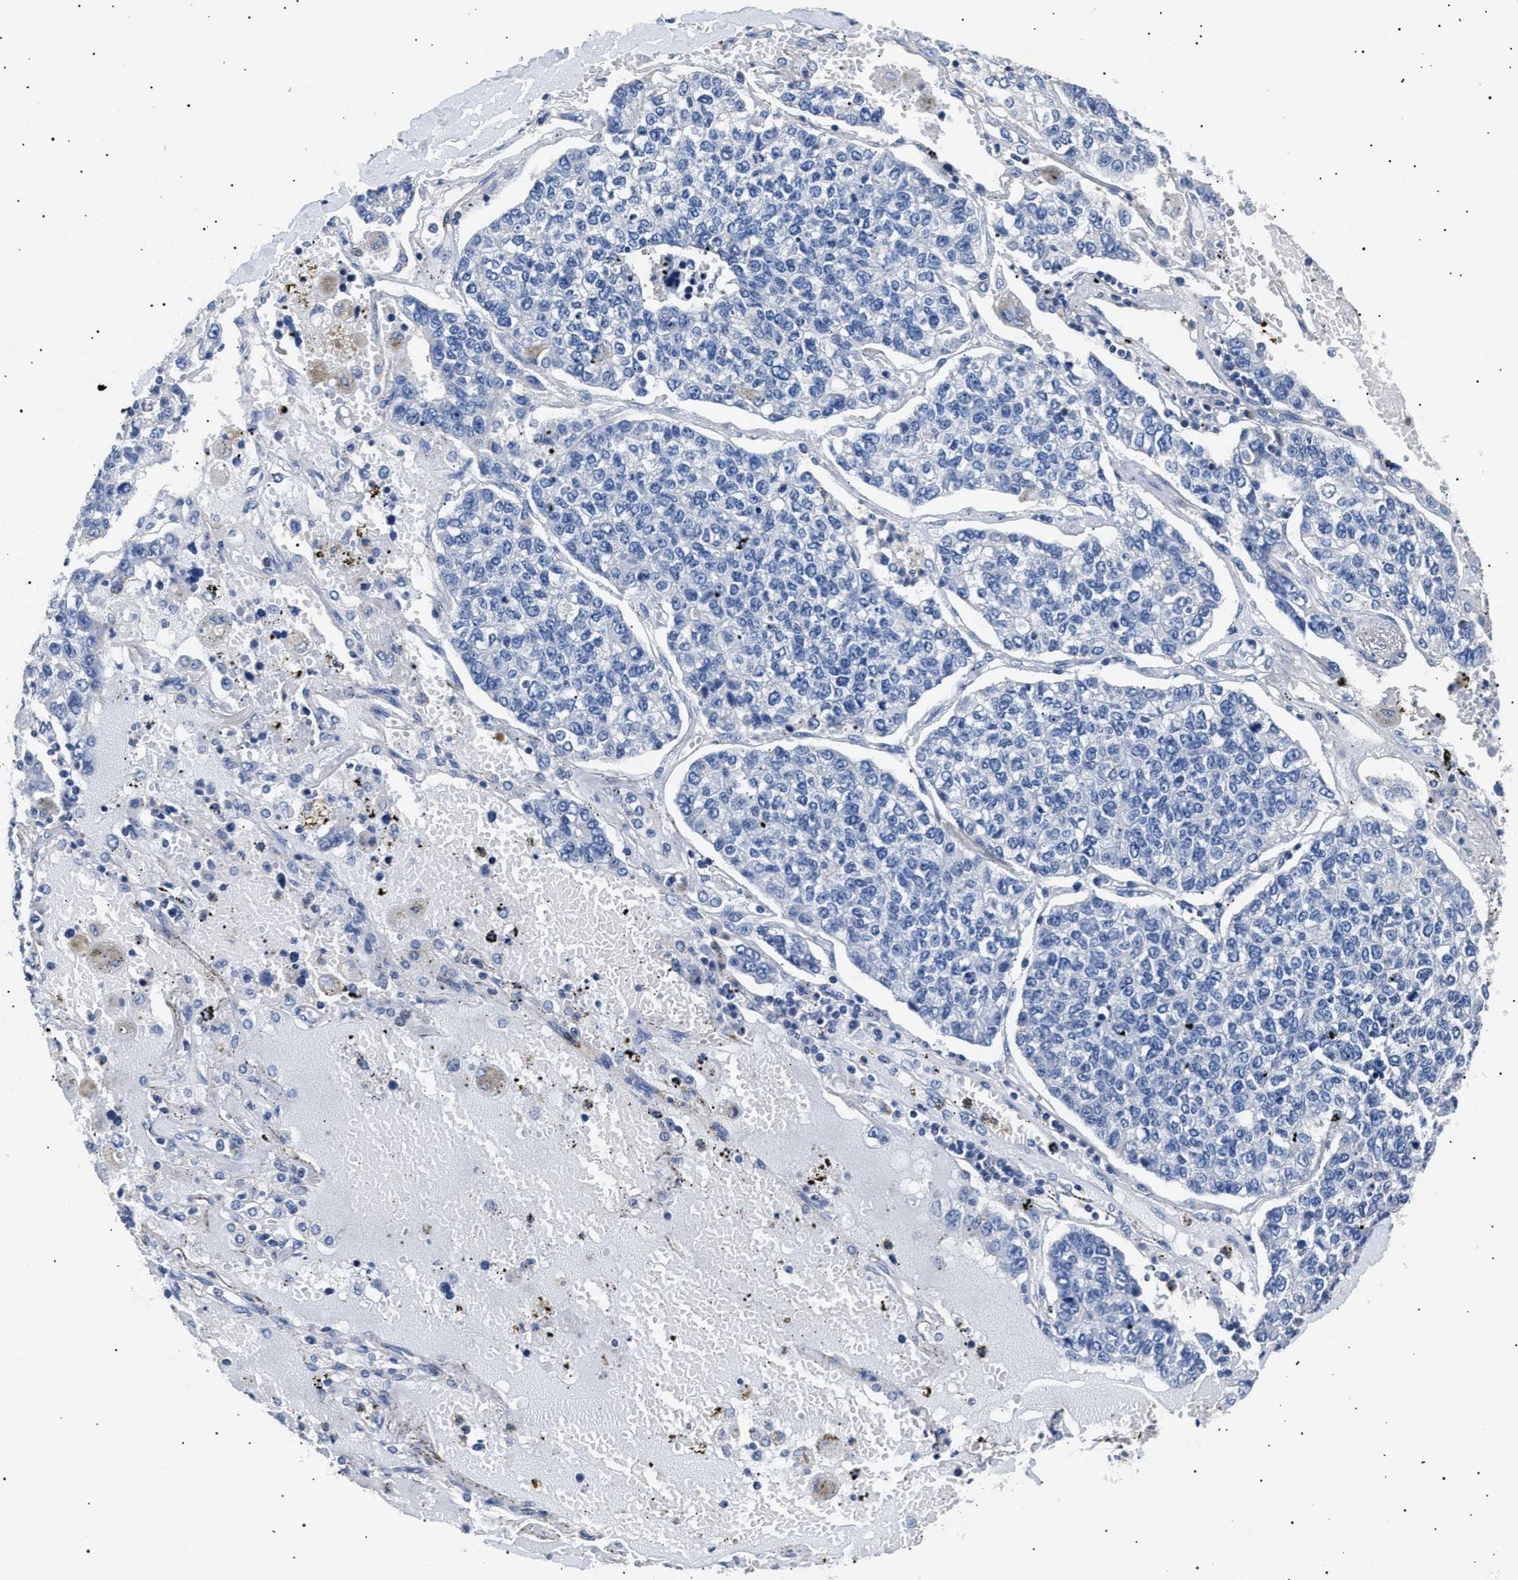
{"staining": {"intensity": "negative", "quantity": "none", "location": "none"}, "tissue": "lung cancer", "cell_type": "Tumor cells", "image_type": "cancer", "snomed": [{"axis": "morphology", "description": "Adenocarcinoma, NOS"}, {"axis": "topography", "description": "Lung"}], "caption": "This is an IHC histopathology image of adenocarcinoma (lung). There is no expression in tumor cells.", "gene": "HEMGN", "patient": {"sex": "male", "age": 49}}